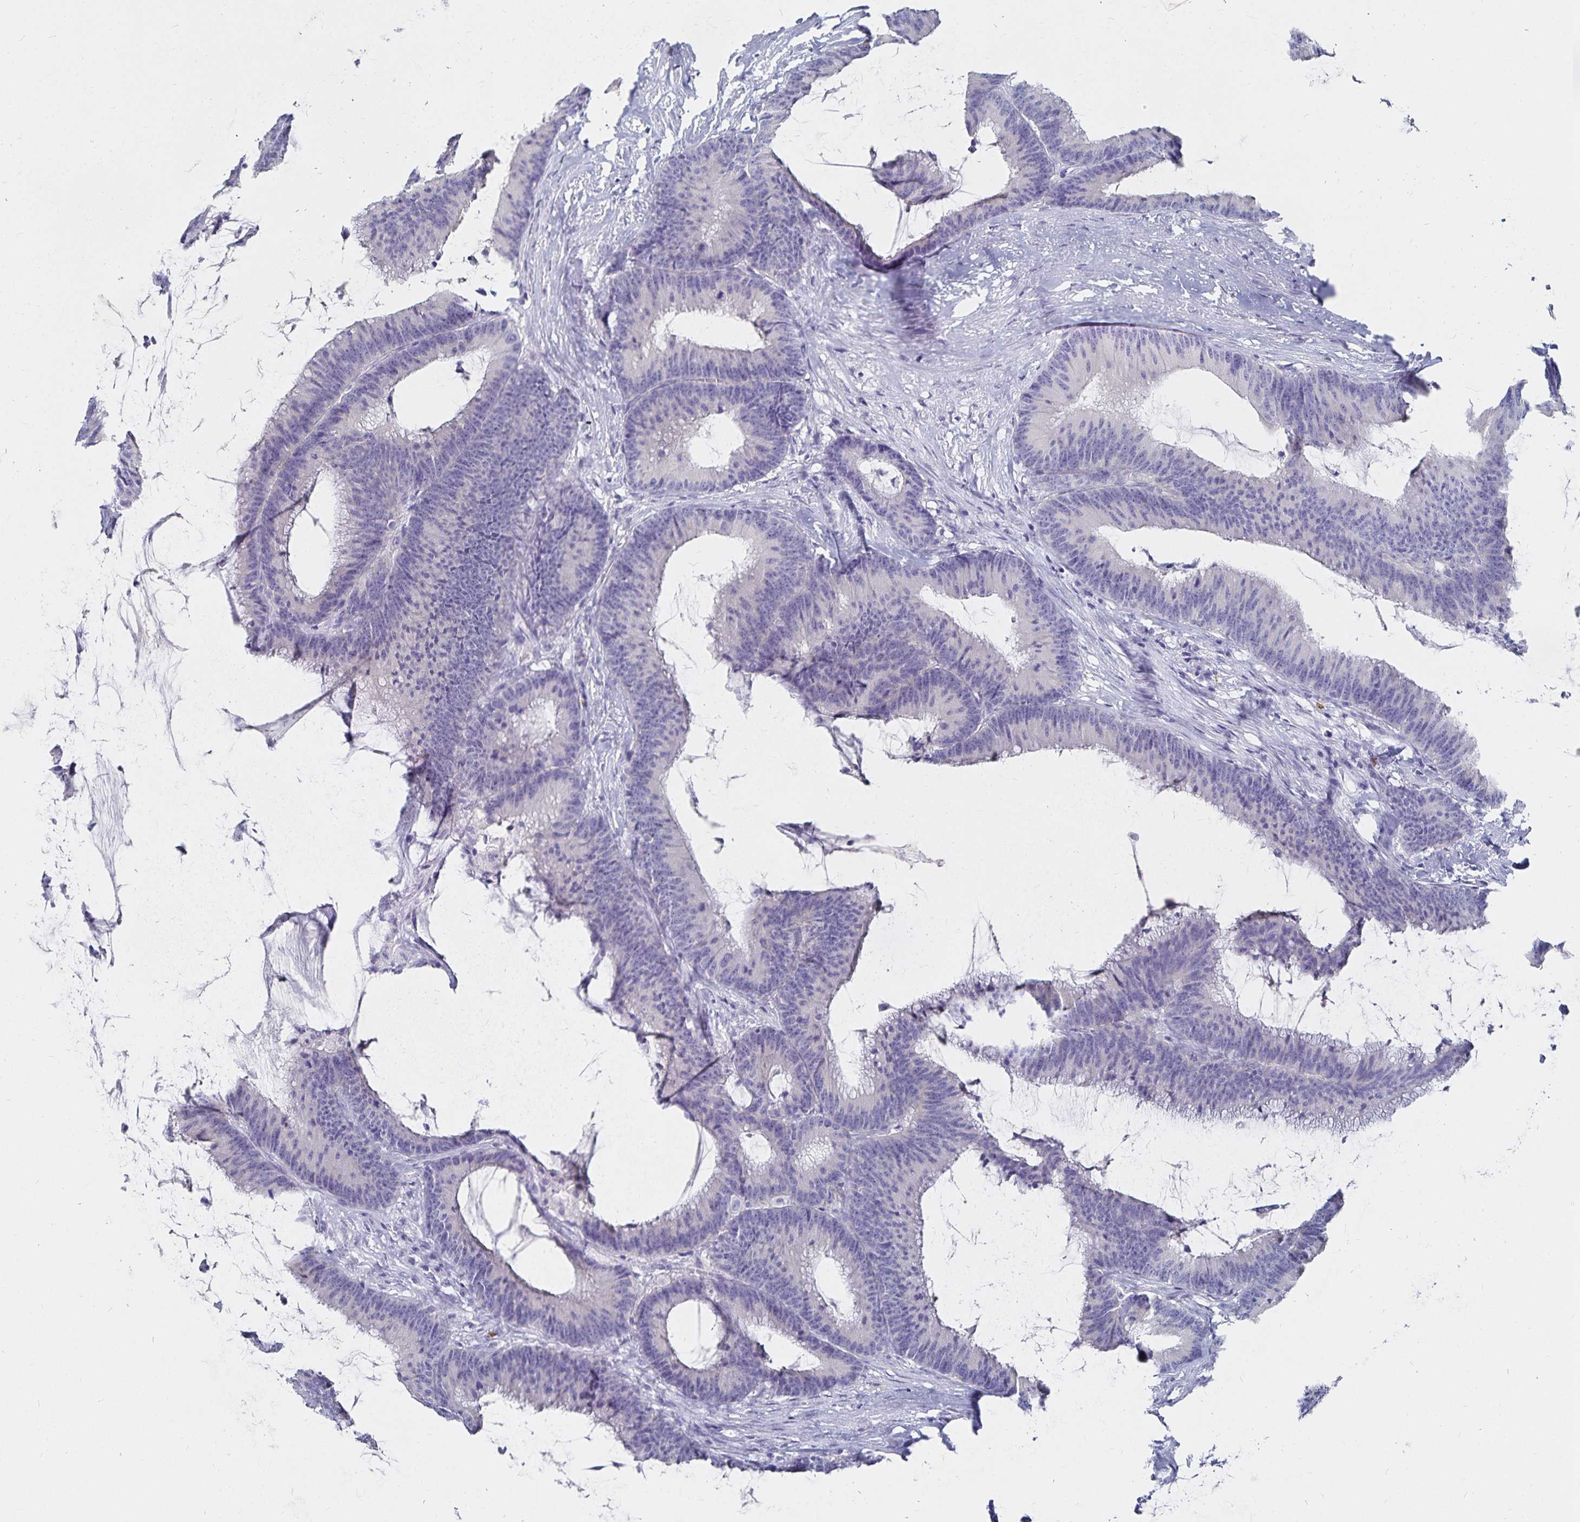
{"staining": {"intensity": "negative", "quantity": "none", "location": "none"}, "tissue": "colorectal cancer", "cell_type": "Tumor cells", "image_type": "cancer", "snomed": [{"axis": "morphology", "description": "Adenocarcinoma, NOS"}, {"axis": "topography", "description": "Colon"}], "caption": "Immunohistochemical staining of adenocarcinoma (colorectal) shows no significant expression in tumor cells. (DAB (3,3'-diaminobenzidine) immunohistochemistry, high magnification).", "gene": "TNIP1", "patient": {"sex": "female", "age": 78}}